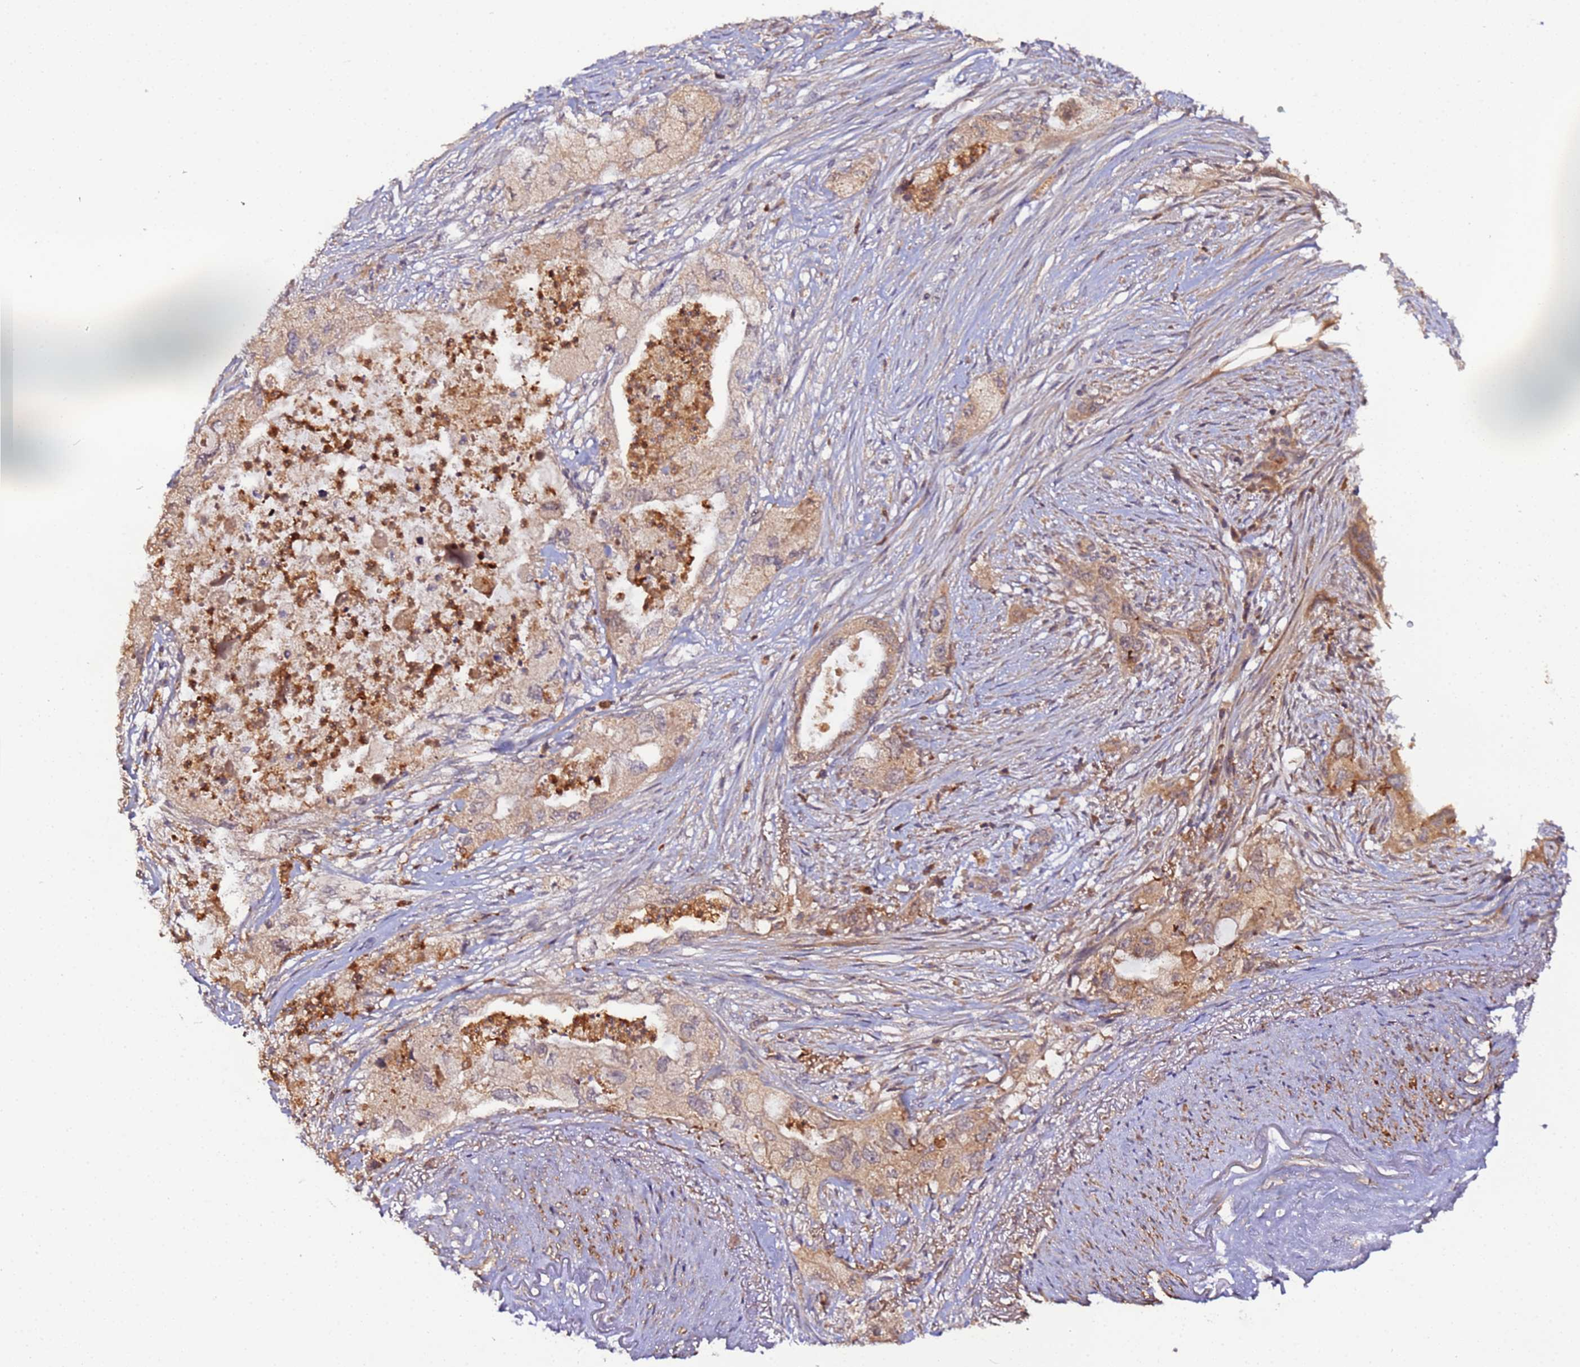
{"staining": {"intensity": "moderate", "quantity": ">75%", "location": "cytoplasmic/membranous"}, "tissue": "pancreatic cancer", "cell_type": "Tumor cells", "image_type": "cancer", "snomed": [{"axis": "morphology", "description": "Adenocarcinoma, NOS"}, {"axis": "topography", "description": "Pancreas"}], "caption": "Human pancreatic cancer (adenocarcinoma) stained for a protein (brown) displays moderate cytoplasmic/membranous positive positivity in approximately >75% of tumor cells.", "gene": "TRIM26", "patient": {"sex": "female", "age": 73}}